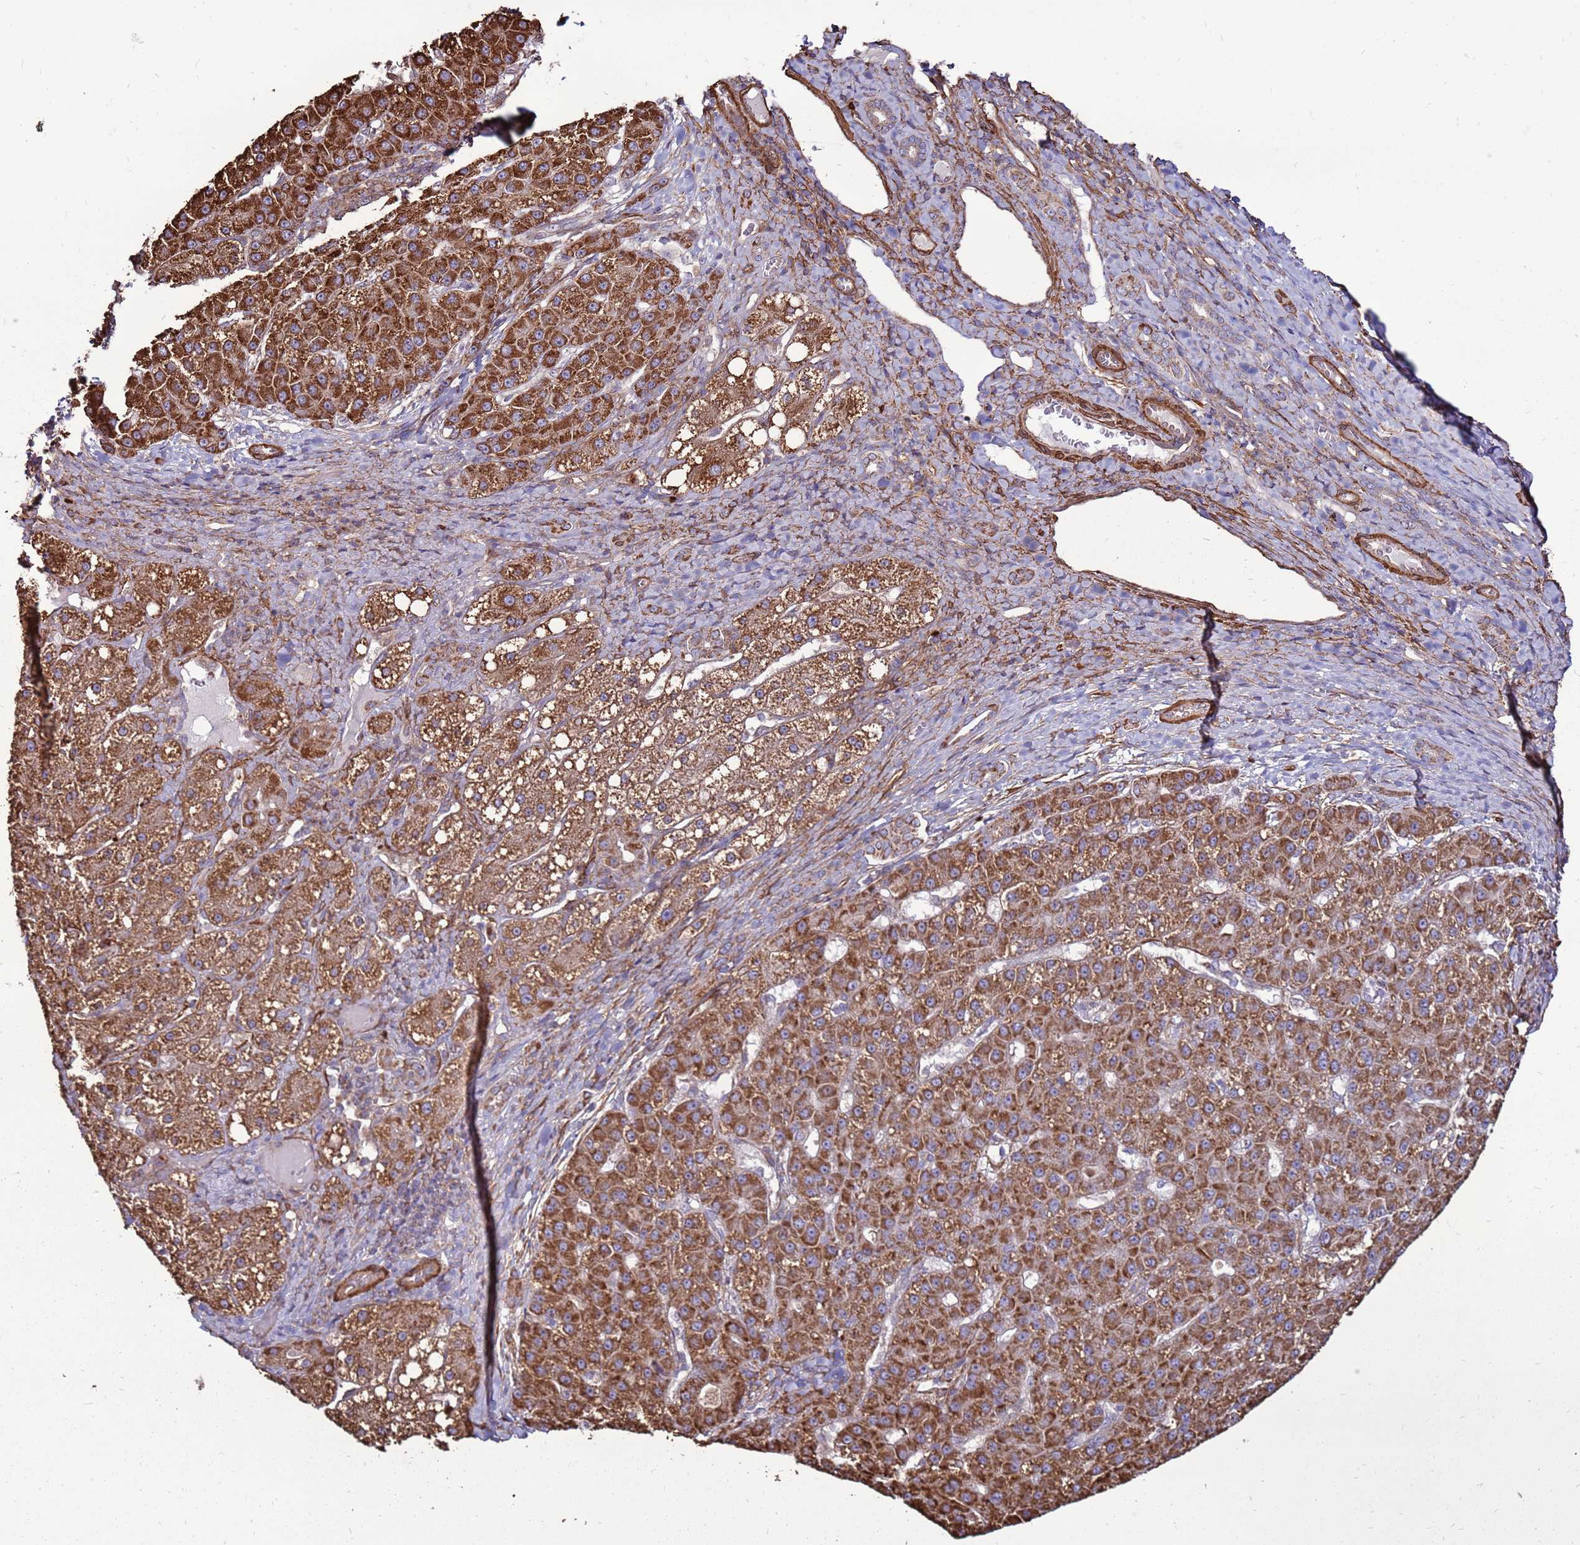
{"staining": {"intensity": "strong", "quantity": ">75%", "location": "cytoplasmic/membranous"}, "tissue": "liver cancer", "cell_type": "Tumor cells", "image_type": "cancer", "snomed": [{"axis": "morphology", "description": "Carcinoma, Hepatocellular, NOS"}, {"axis": "topography", "description": "Liver"}], "caption": "A photomicrograph of human liver hepatocellular carcinoma stained for a protein exhibits strong cytoplasmic/membranous brown staining in tumor cells.", "gene": "DDX59", "patient": {"sex": "male", "age": 67}}